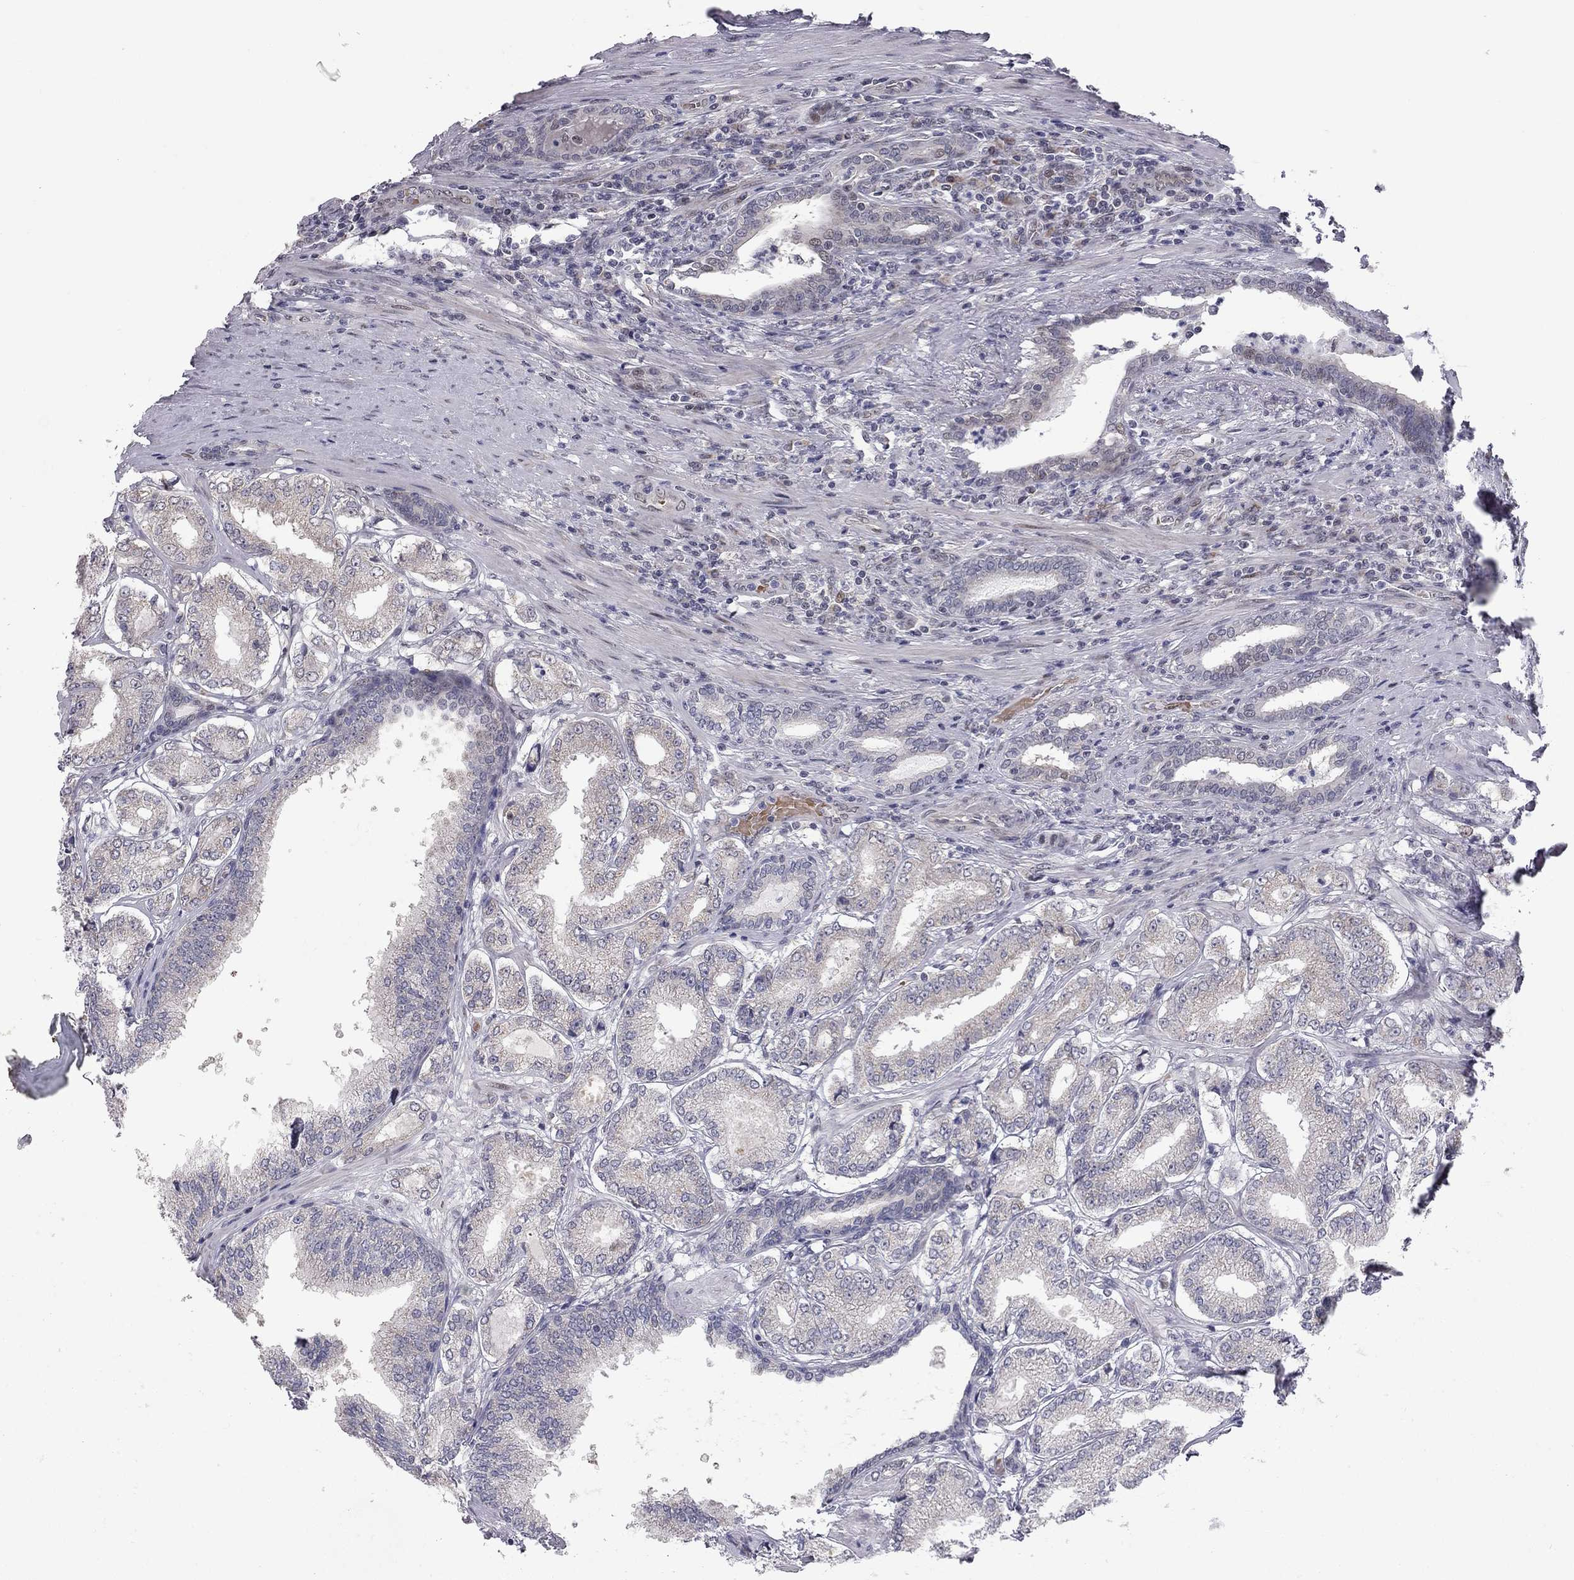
{"staining": {"intensity": "weak", "quantity": "25%-75%", "location": "cytoplasmic/membranous"}, "tissue": "prostate cancer", "cell_type": "Tumor cells", "image_type": "cancer", "snomed": [{"axis": "morphology", "description": "Adenocarcinoma, NOS"}, {"axis": "topography", "description": "Prostate"}], "caption": "A histopathology image of prostate adenocarcinoma stained for a protein displays weak cytoplasmic/membranous brown staining in tumor cells. (Stains: DAB (3,3'-diaminobenzidine) in brown, nuclei in blue, Microscopy: brightfield microscopy at high magnification).", "gene": "MC3R", "patient": {"sex": "male", "age": 65}}